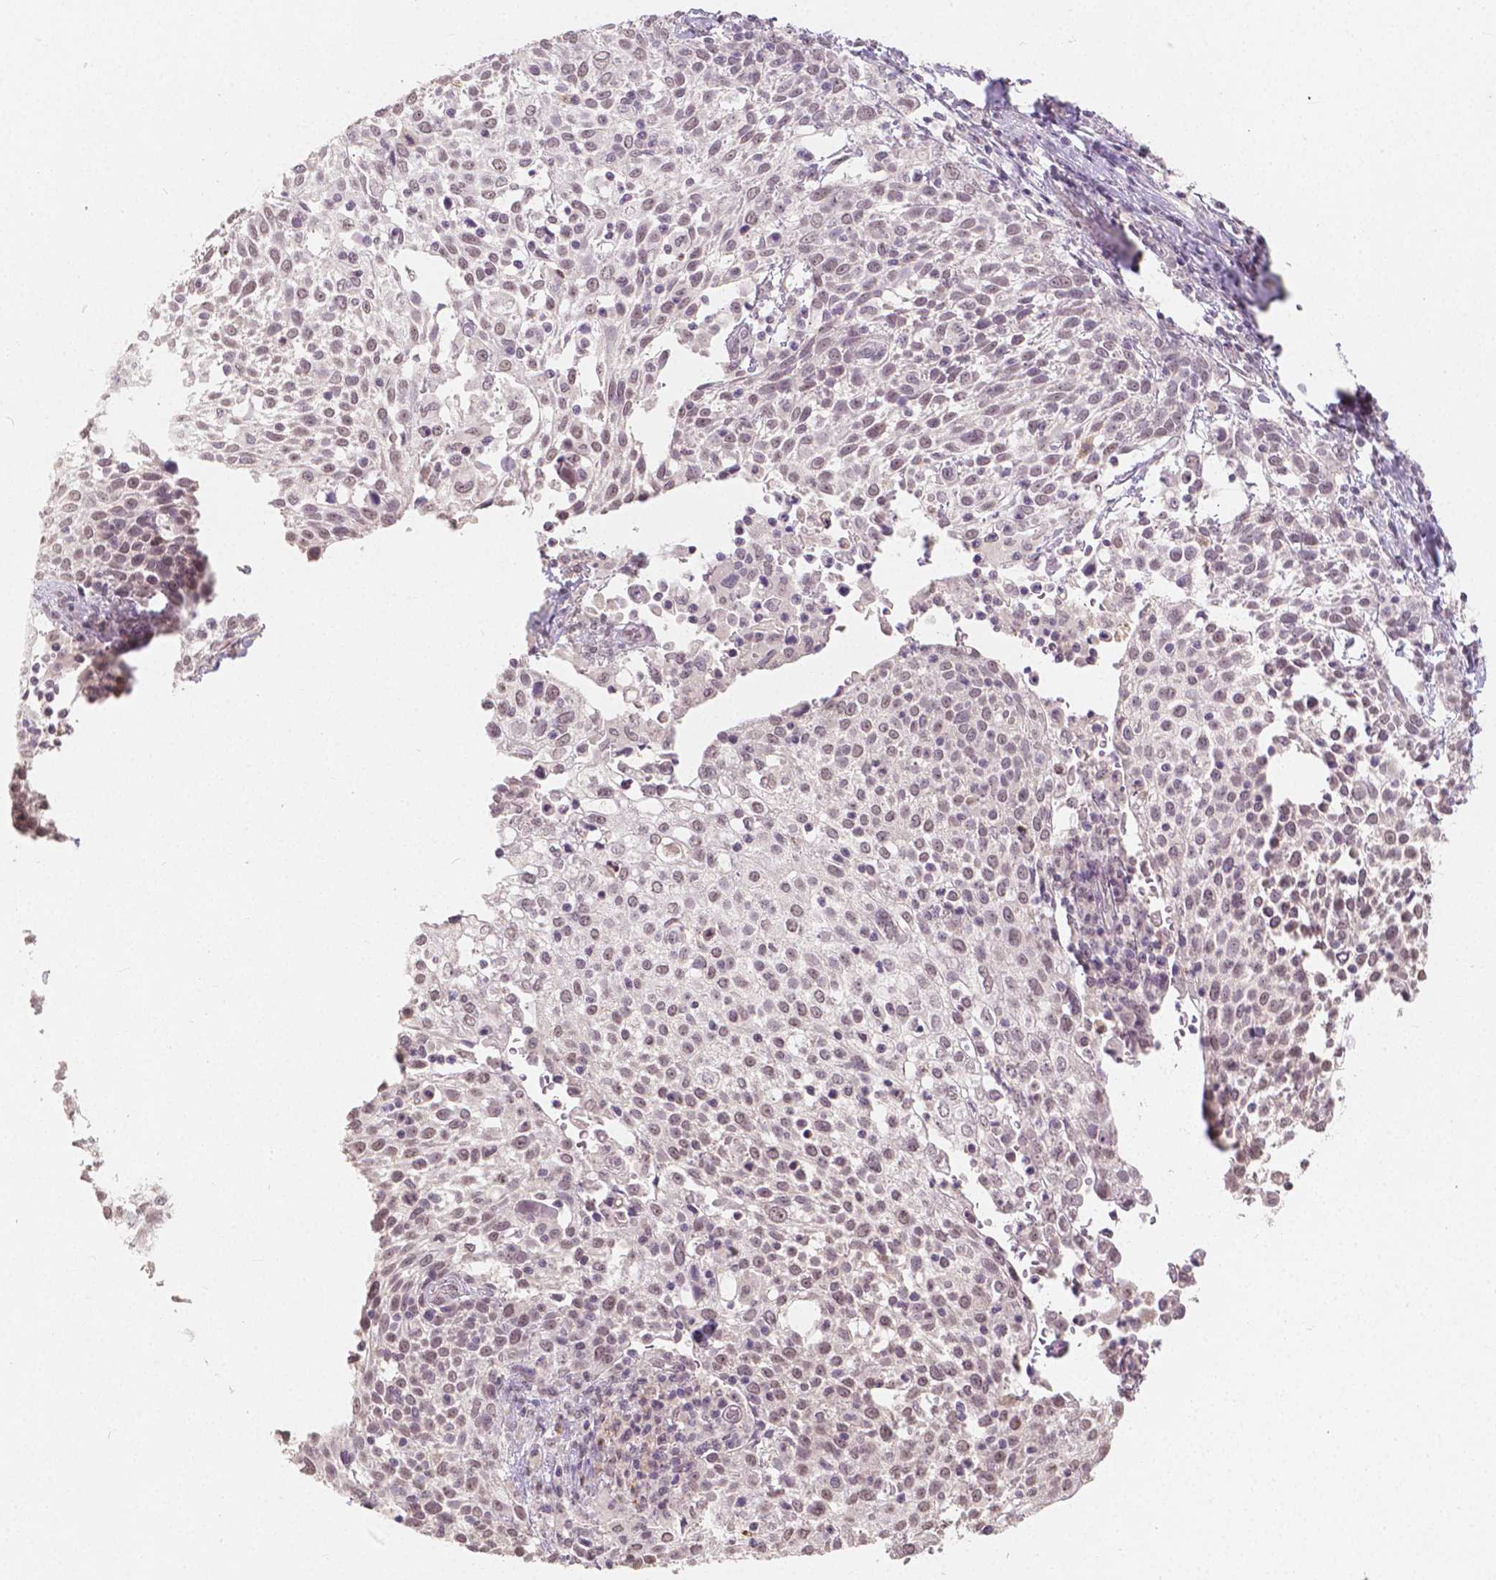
{"staining": {"intensity": "weak", "quantity": "25%-75%", "location": "nuclear"}, "tissue": "cervical cancer", "cell_type": "Tumor cells", "image_type": "cancer", "snomed": [{"axis": "morphology", "description": "Squamous cell carcinoma, NOS"}, {"axis": "topography", "description": "Cervix"}], "caption": "This is a photomicrograph of immunohistochemistry (IHC) staining of cervical cancer, which shows weak expression in the nuclear of tumor cells.", "gene": "NOLC1", "patient": {"sex": "female", "age": 61}}